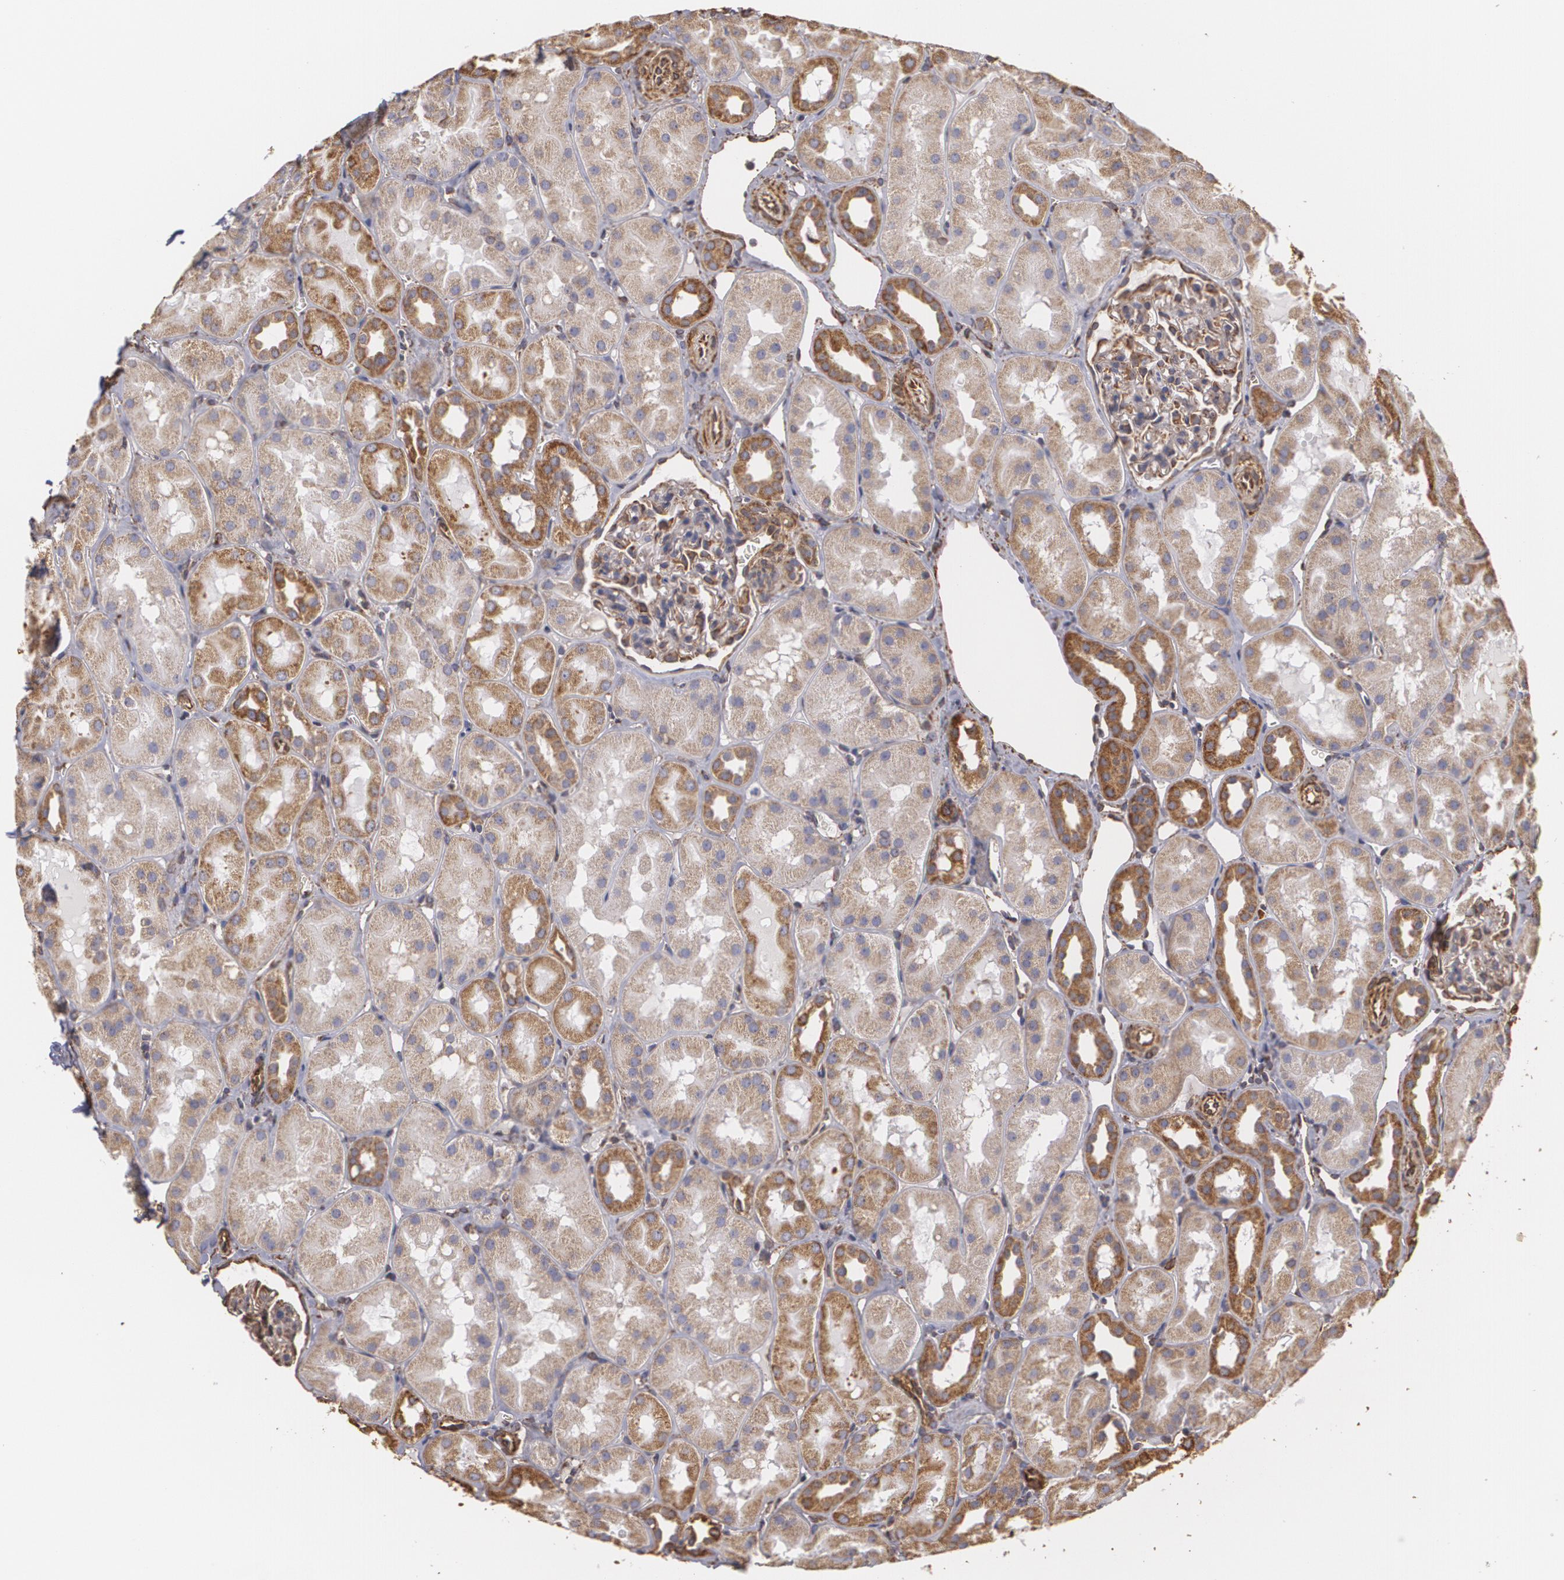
{"staining": {"intensity": "moderate", "quantity": "25%-75%", "location": "cytoplasmic/membranous"}, "tissue": "kidney", "cell_type": "Cells in glomeruli", "image_type": "normal", "snomed": [{"axis": "morphology", "description": "Normal tissue, NOS"}, {"axis": "topography", "description": "Kidney"}], "caption": "DAB immunohistochemical staining of benign kidney exhibits moderate cytoplasmic/membranous protein staining in approximately 25%-75% of cells in glomeruli.", "gene": "CYB5R3", "patient": {"sex": "male", "age": 16}}